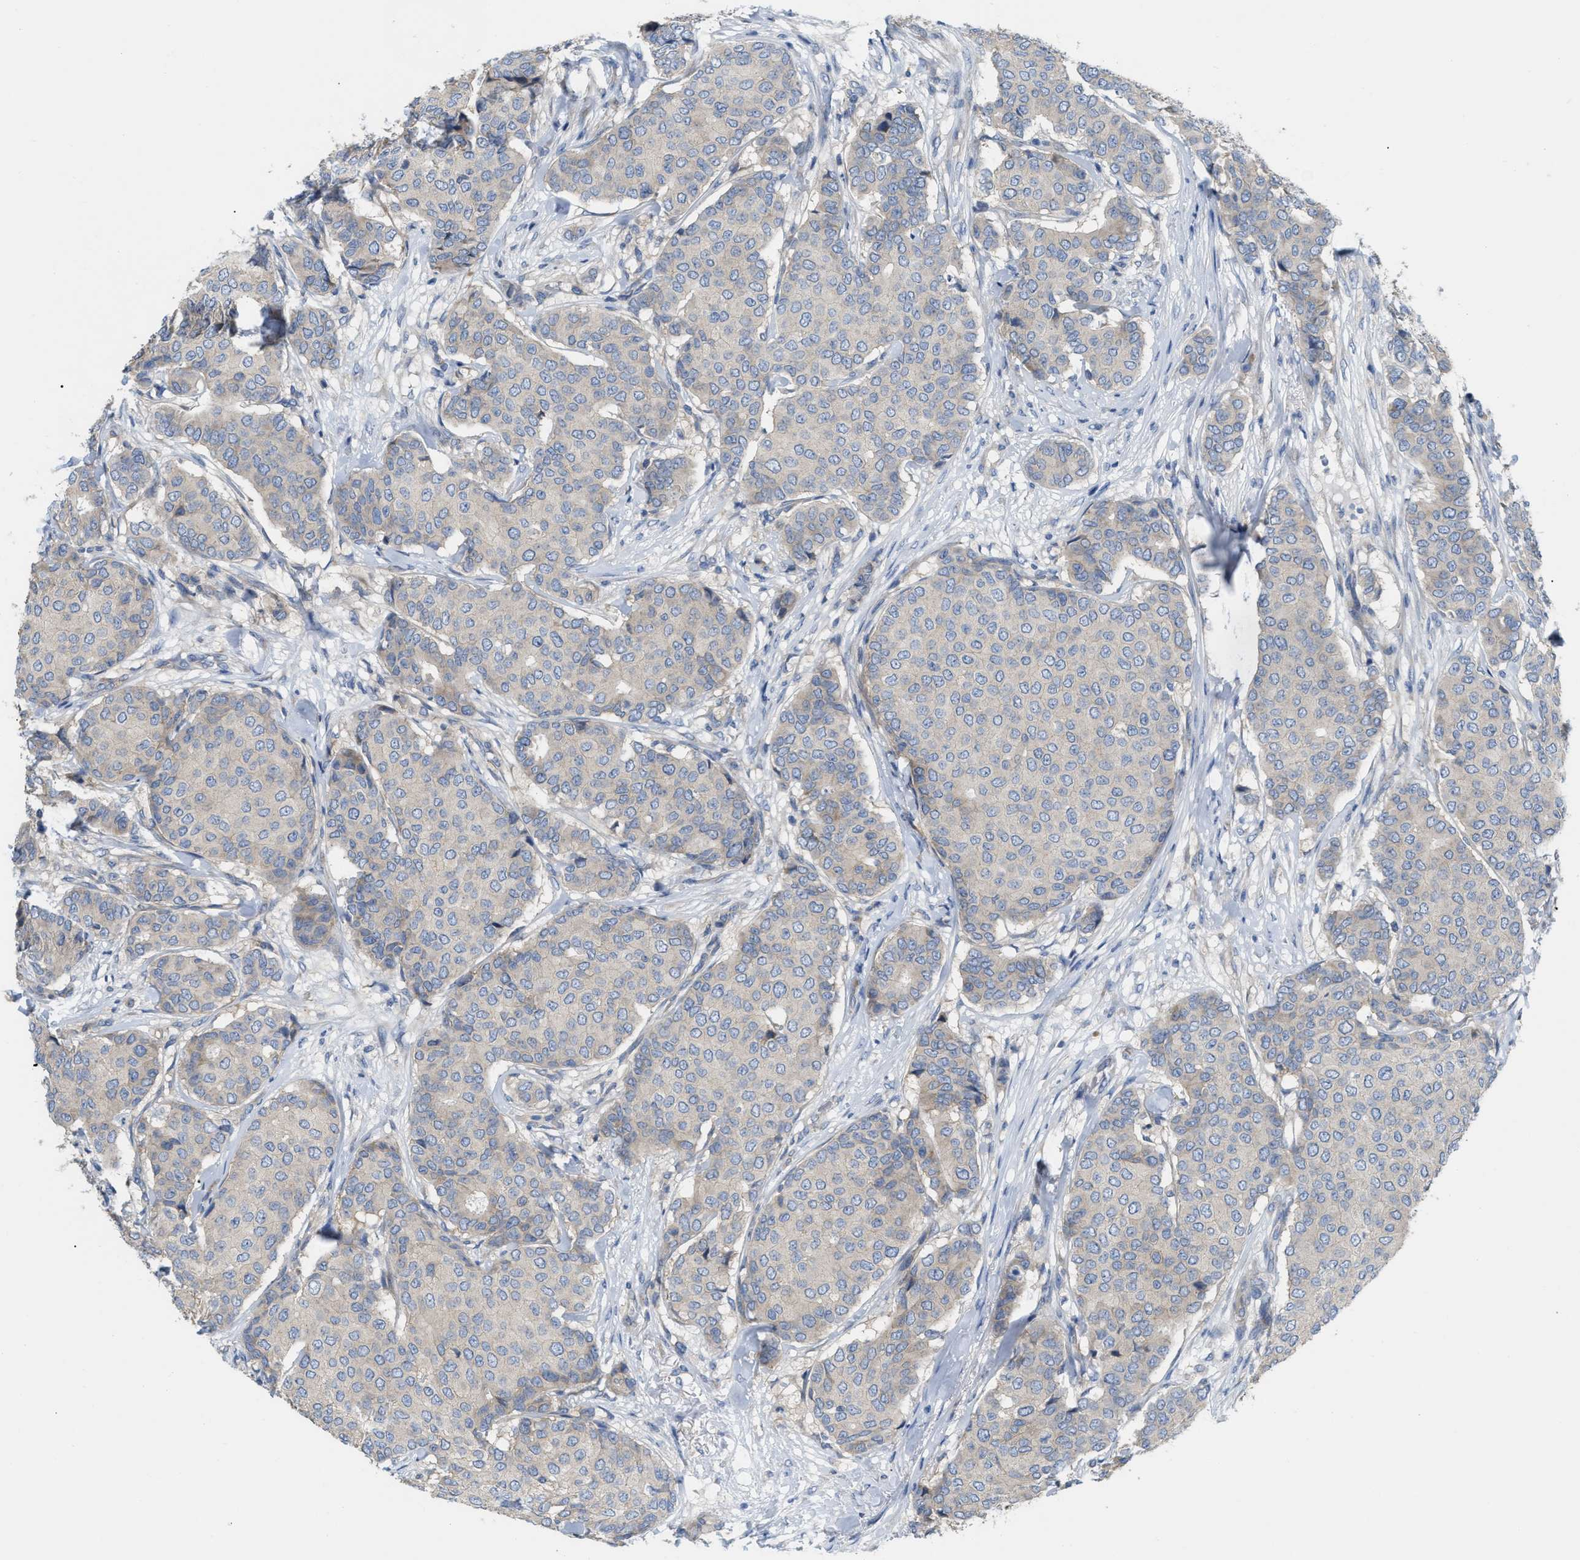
{"staining": {"intensity": "negative", "quantity": "none", "location": "none"}, "tissue": "breast cancer", "cell_type": "Tumor cells", "image_type": "cancer", "snomed": [{"axis": "morphology", "description": "Duct carcinoma"}, {"axis": "topography", "description": "Breast"}], "caption": "A histopathology image of infiltrating ductal carcinoma (breast) stained for a protein shows no brown staining in tumor cells.", "gene": "DHX58", "patient": {"sex": "female", "age": 75}}